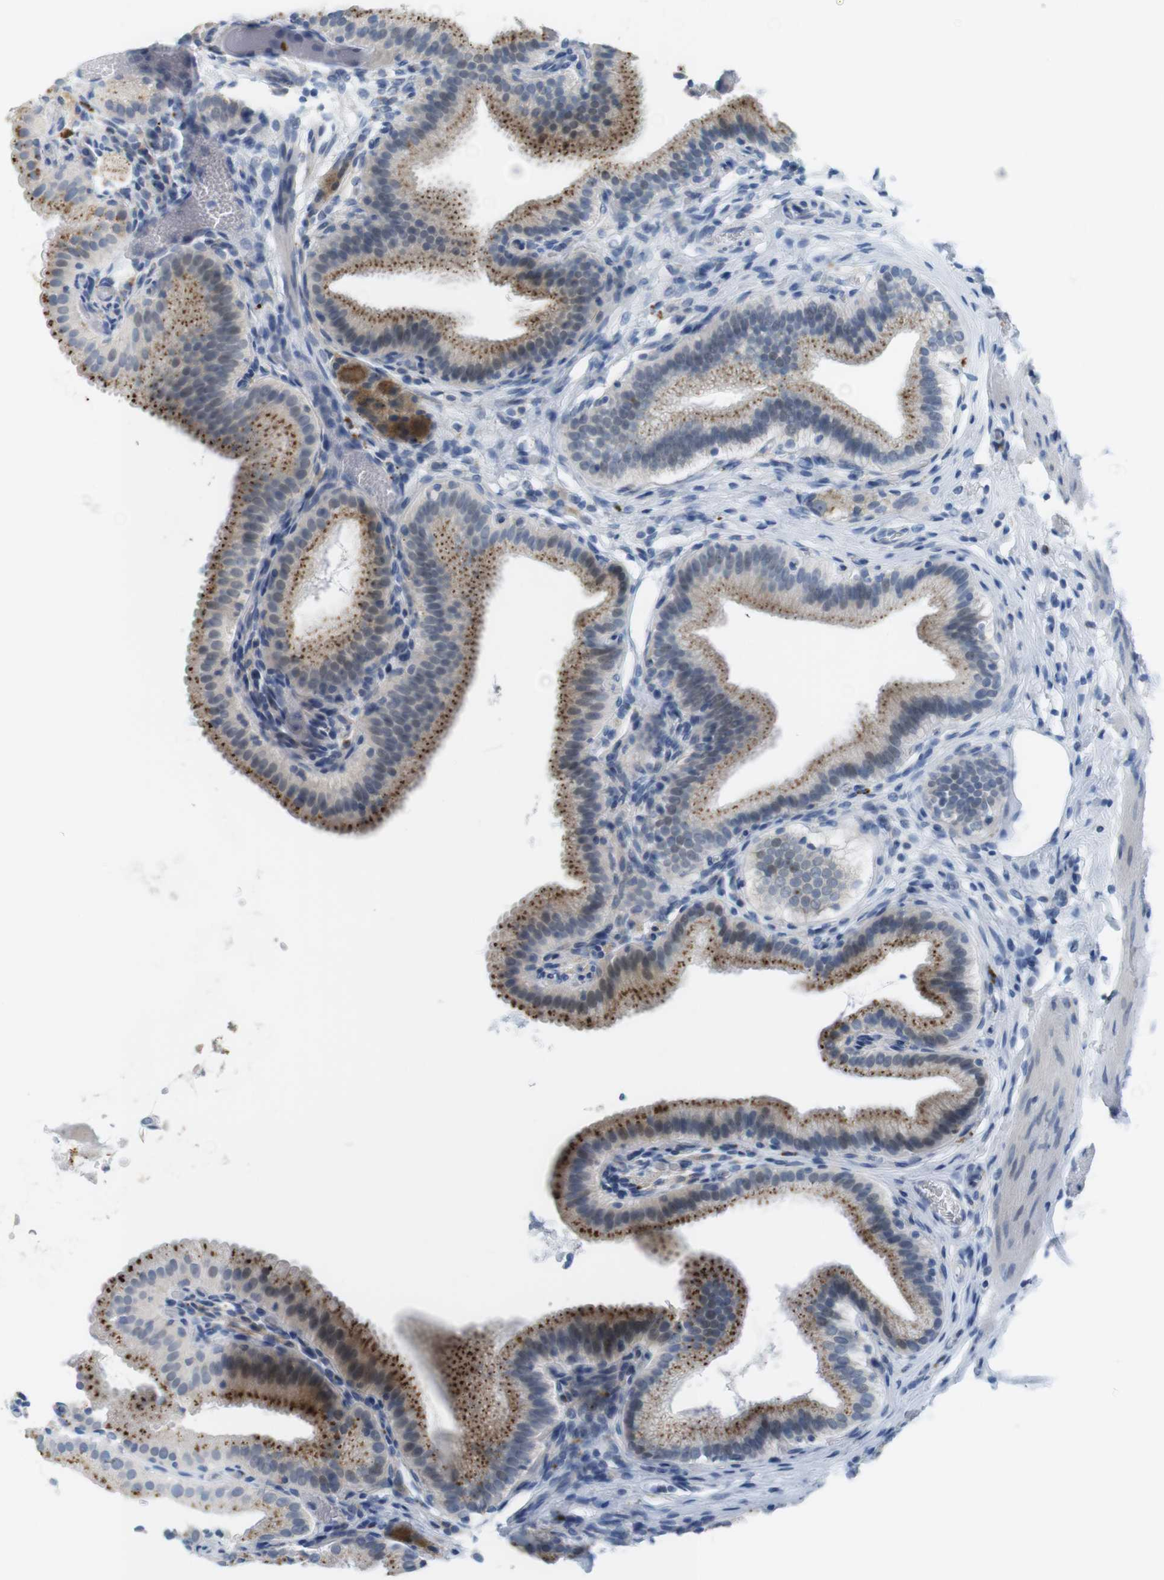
{"staining": {"intensity": "moderate", "quantity": ">75%", "location": "cytoplasmic/membranous"}, "tissue": "gallbladder", "cell_type": "Glandular cells", "image_type": "normal", "snomed": [{"axis": "morphology", "description": "Normal tissue, NOS"}, {"axis": "topography", "description": "Gallbladder"}], "caption": "Approximately >75% of glandular cells in normal human gallbladder exhibit moderate cytoplasmic/membranous protein positivity as visualized by brown immunohistochemical staining.", "gene": "YIPF1", "patient": {"sex": "male", "age": 54}}